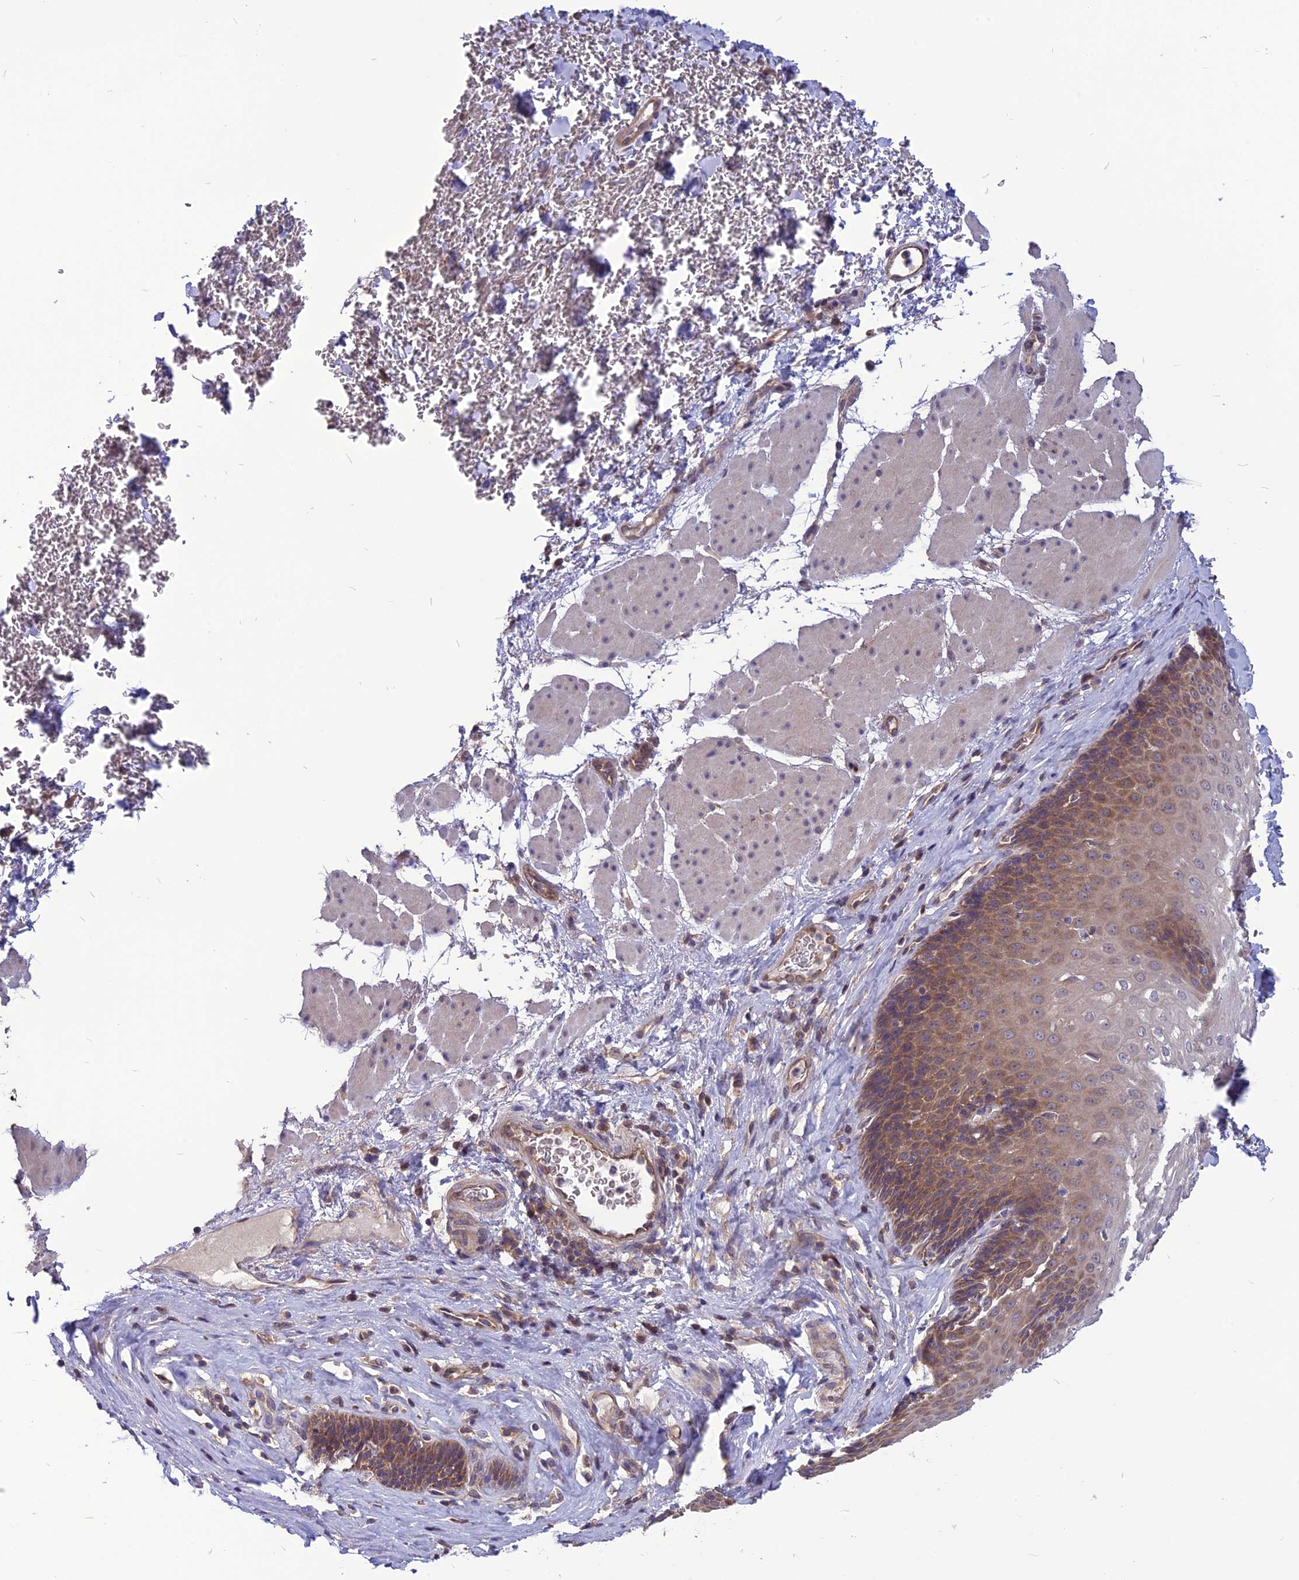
{"staining": {"intensity": "moderate", "quantity": ">75%", "location": "cytoplasmic/membranous"}, "tissue": "esophagus", "cell_type": "Squamous epithelial cells", "image_type": "normal", "snomed": [{"axis": "morphology", "description": "Normal tissue, NOS"}, {"axis": "topography", "description": "Esophagus"}], "caption": "Immunohistochemical staining of normal esophagus displays >75% levels of moderate cytoplasmic/membranous protein positivity in approximately >75% of squamous epithelial cells. The protein of interest is stained brown, and the nuclei are stained in blue (DAB (3,3'-diaminobenzidine) IHC with brightfield microscopy, high magnification).", "gene": "PSMF1", "patient": {"sex": "female", "age": 66}}